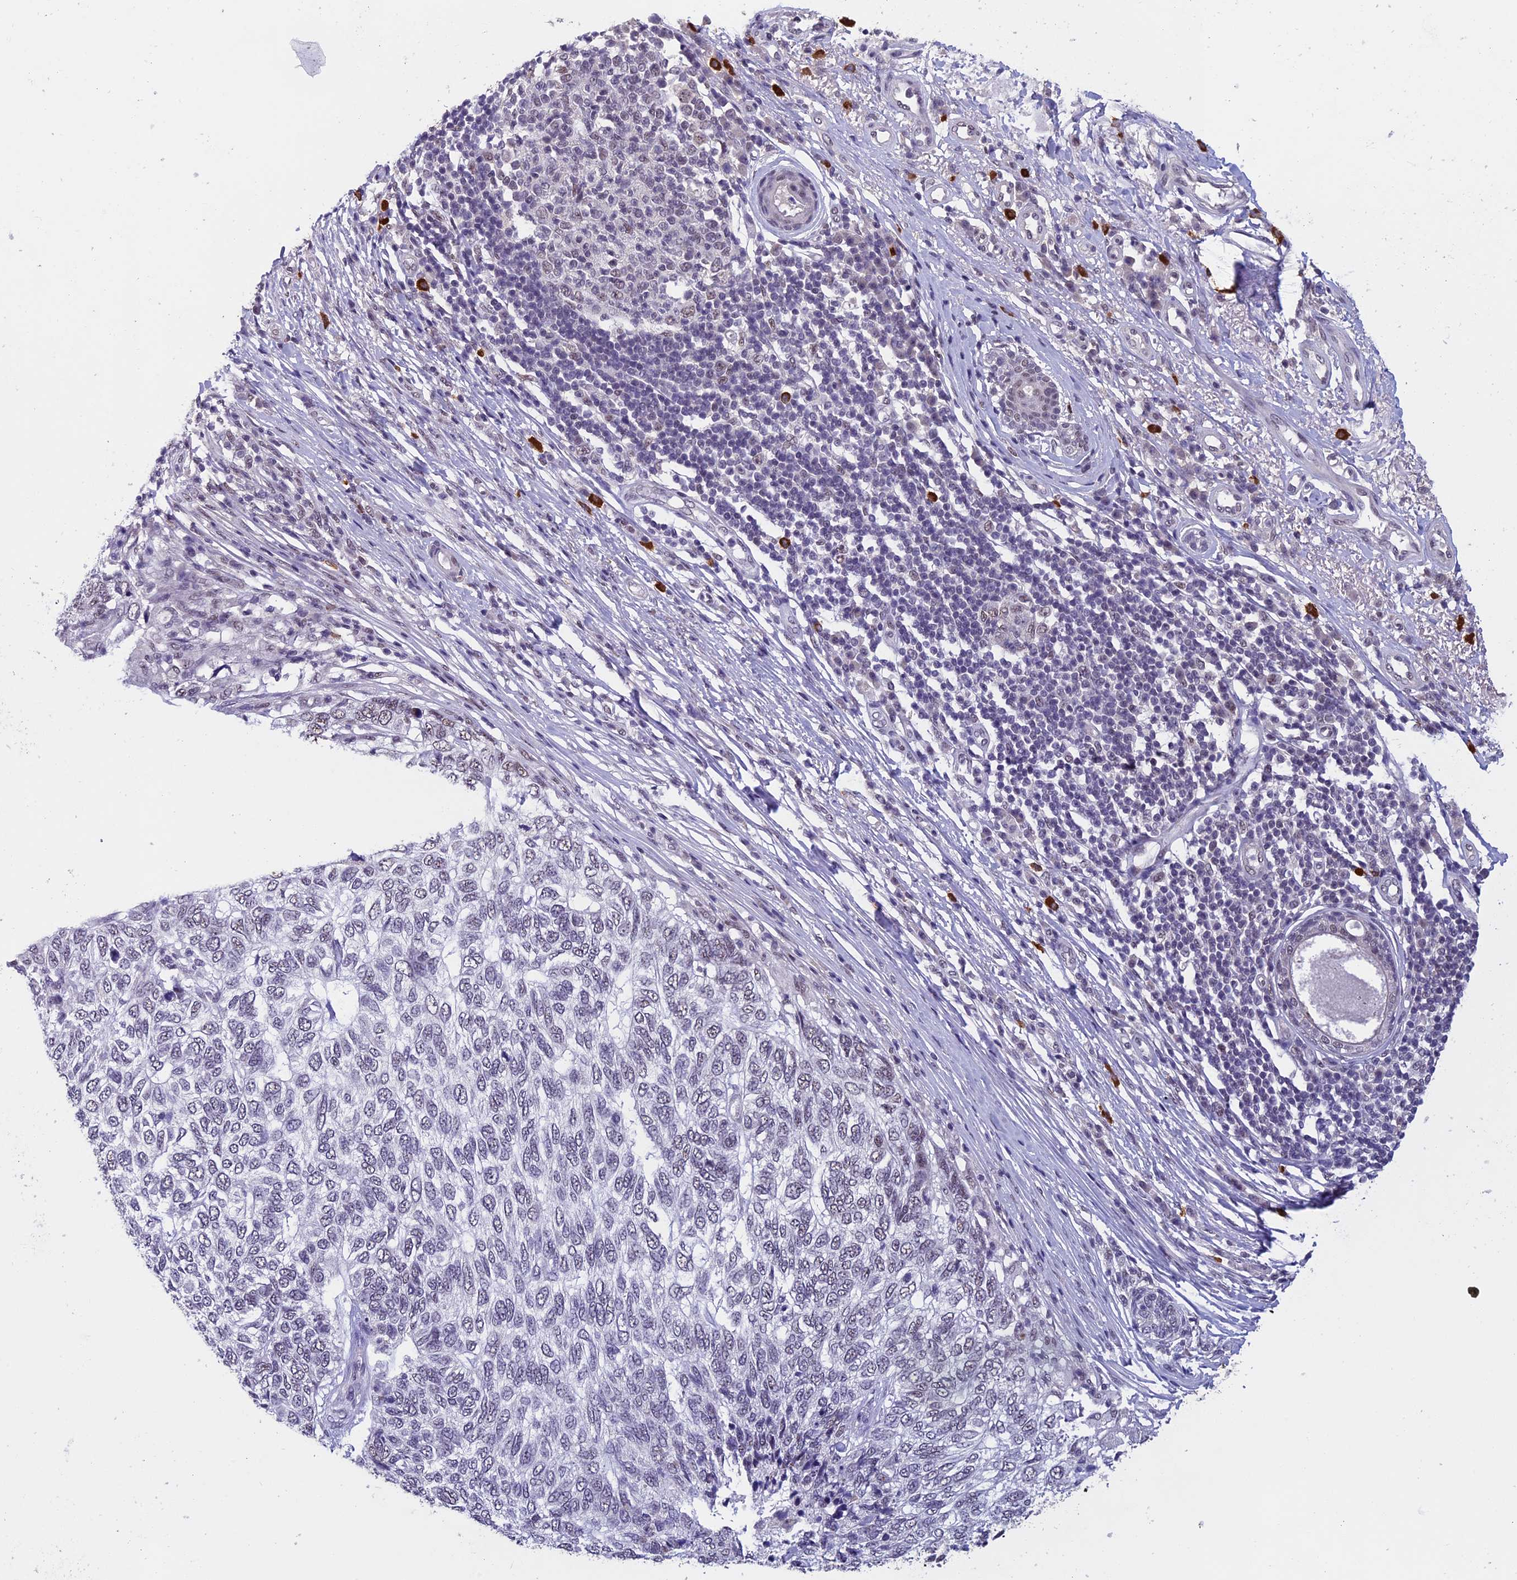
{"staining": {"intensity": "negative", "quantity": "none", "location": "none"}, "tissue": "skin cancer", "cell_type": "Tumor cells", "image_type": "cancer", "snomed": [{"axis": "morphology", "description": "Basal cell carcinoma"}, {"axis": "topography", "description": "Skin"}], "caption": "Protein analysis of skin cancer (basal cell carcinoma) demonstrates no significant expression in tumor cells.", "gene": "RNF40", "patient": {"sex": "female", "age": 65}}